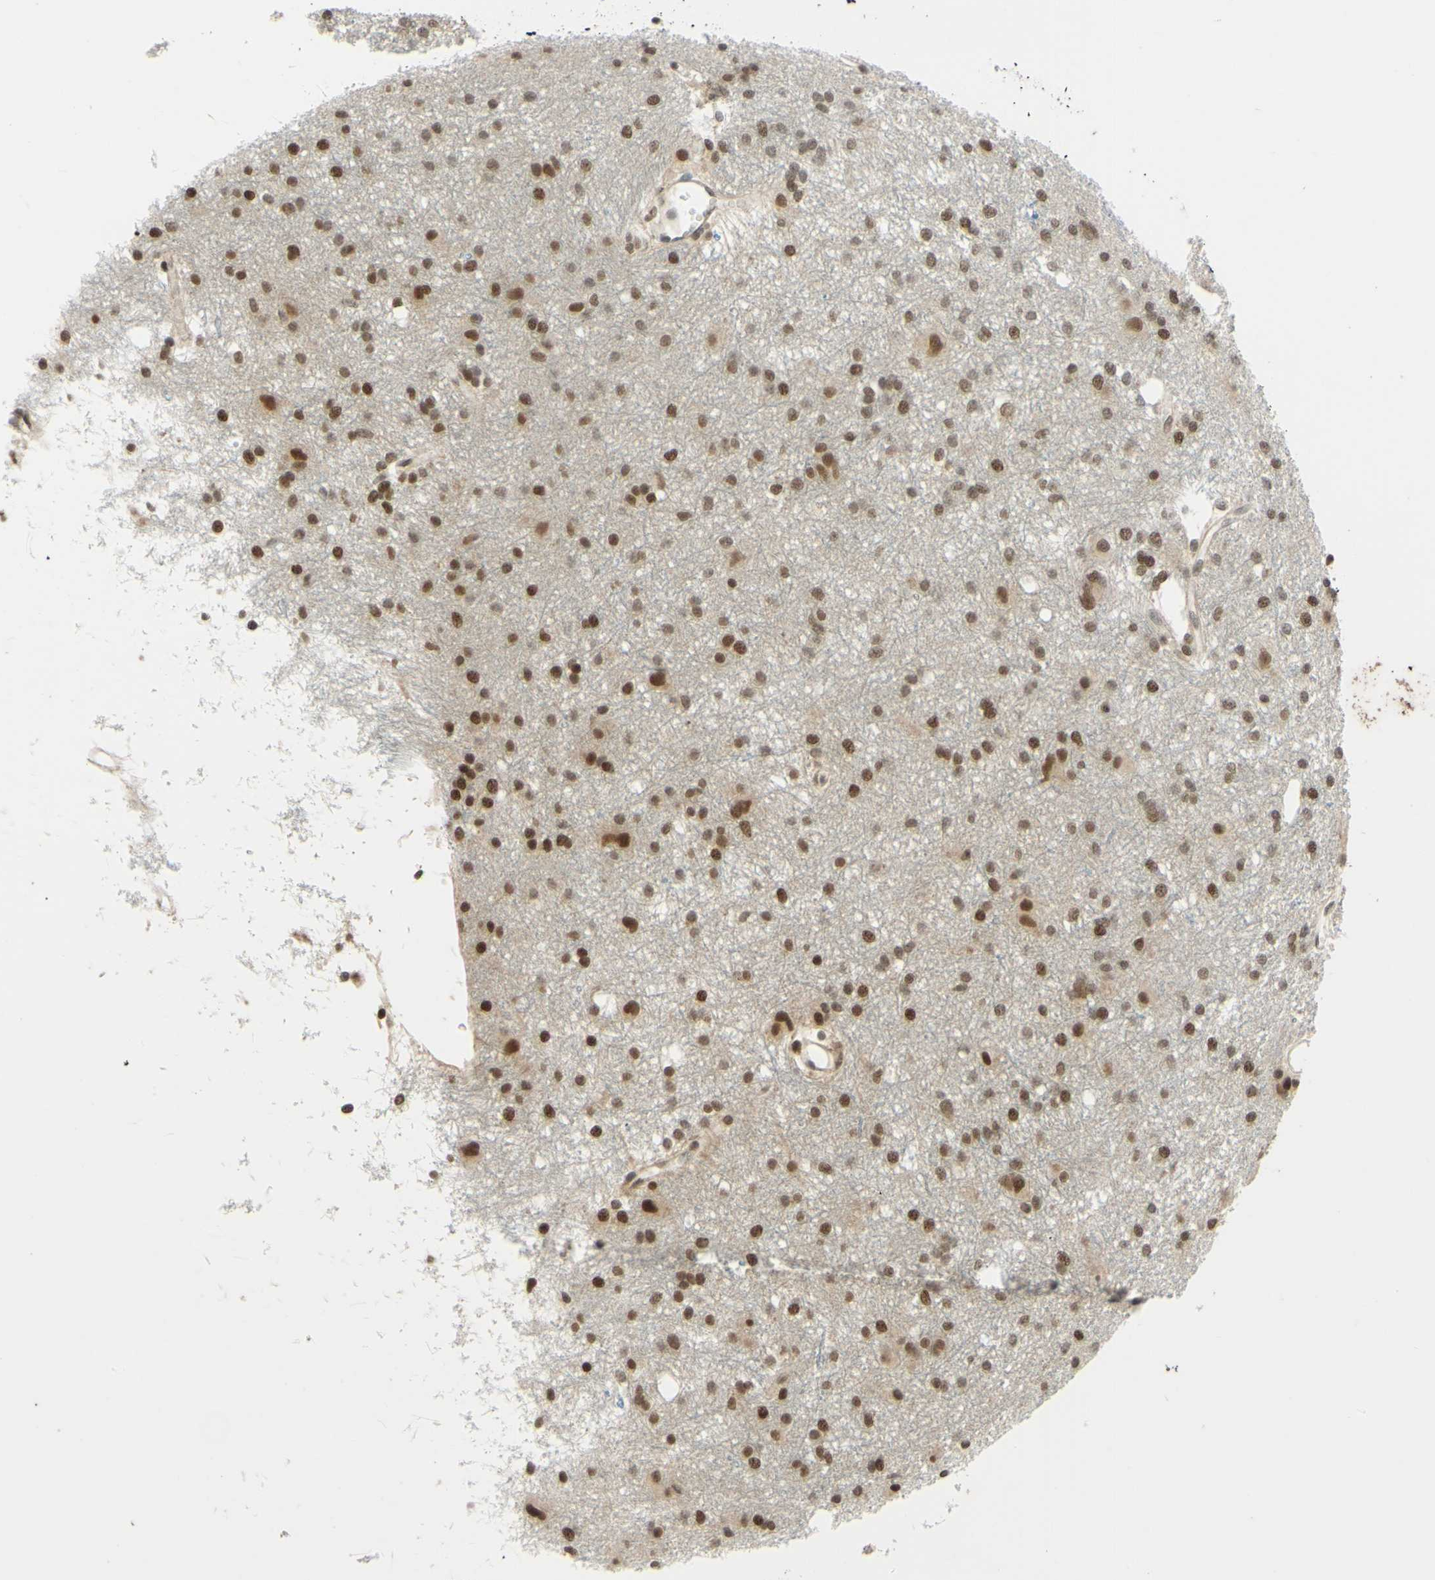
{"staining": {"intensity": "moderate", "quantity": ">75%", "location": "nuclear"}, "tissue": "glioma", "cell_type": "Tumor cells", "image_type": "cancer", "snomed": [{"axis": "morphology", "description": "Glioma, malignant, High grade"}, {"axis": "topography", "description": "Brain"}], "caption": "Malignant glioma (high-grade) stained with a brown dye displays moderate nuclear positive expression in approximately >75% of tumor cells.", "gene": "SMARCB1", "patient": {"sex": "female", "age": 59}}